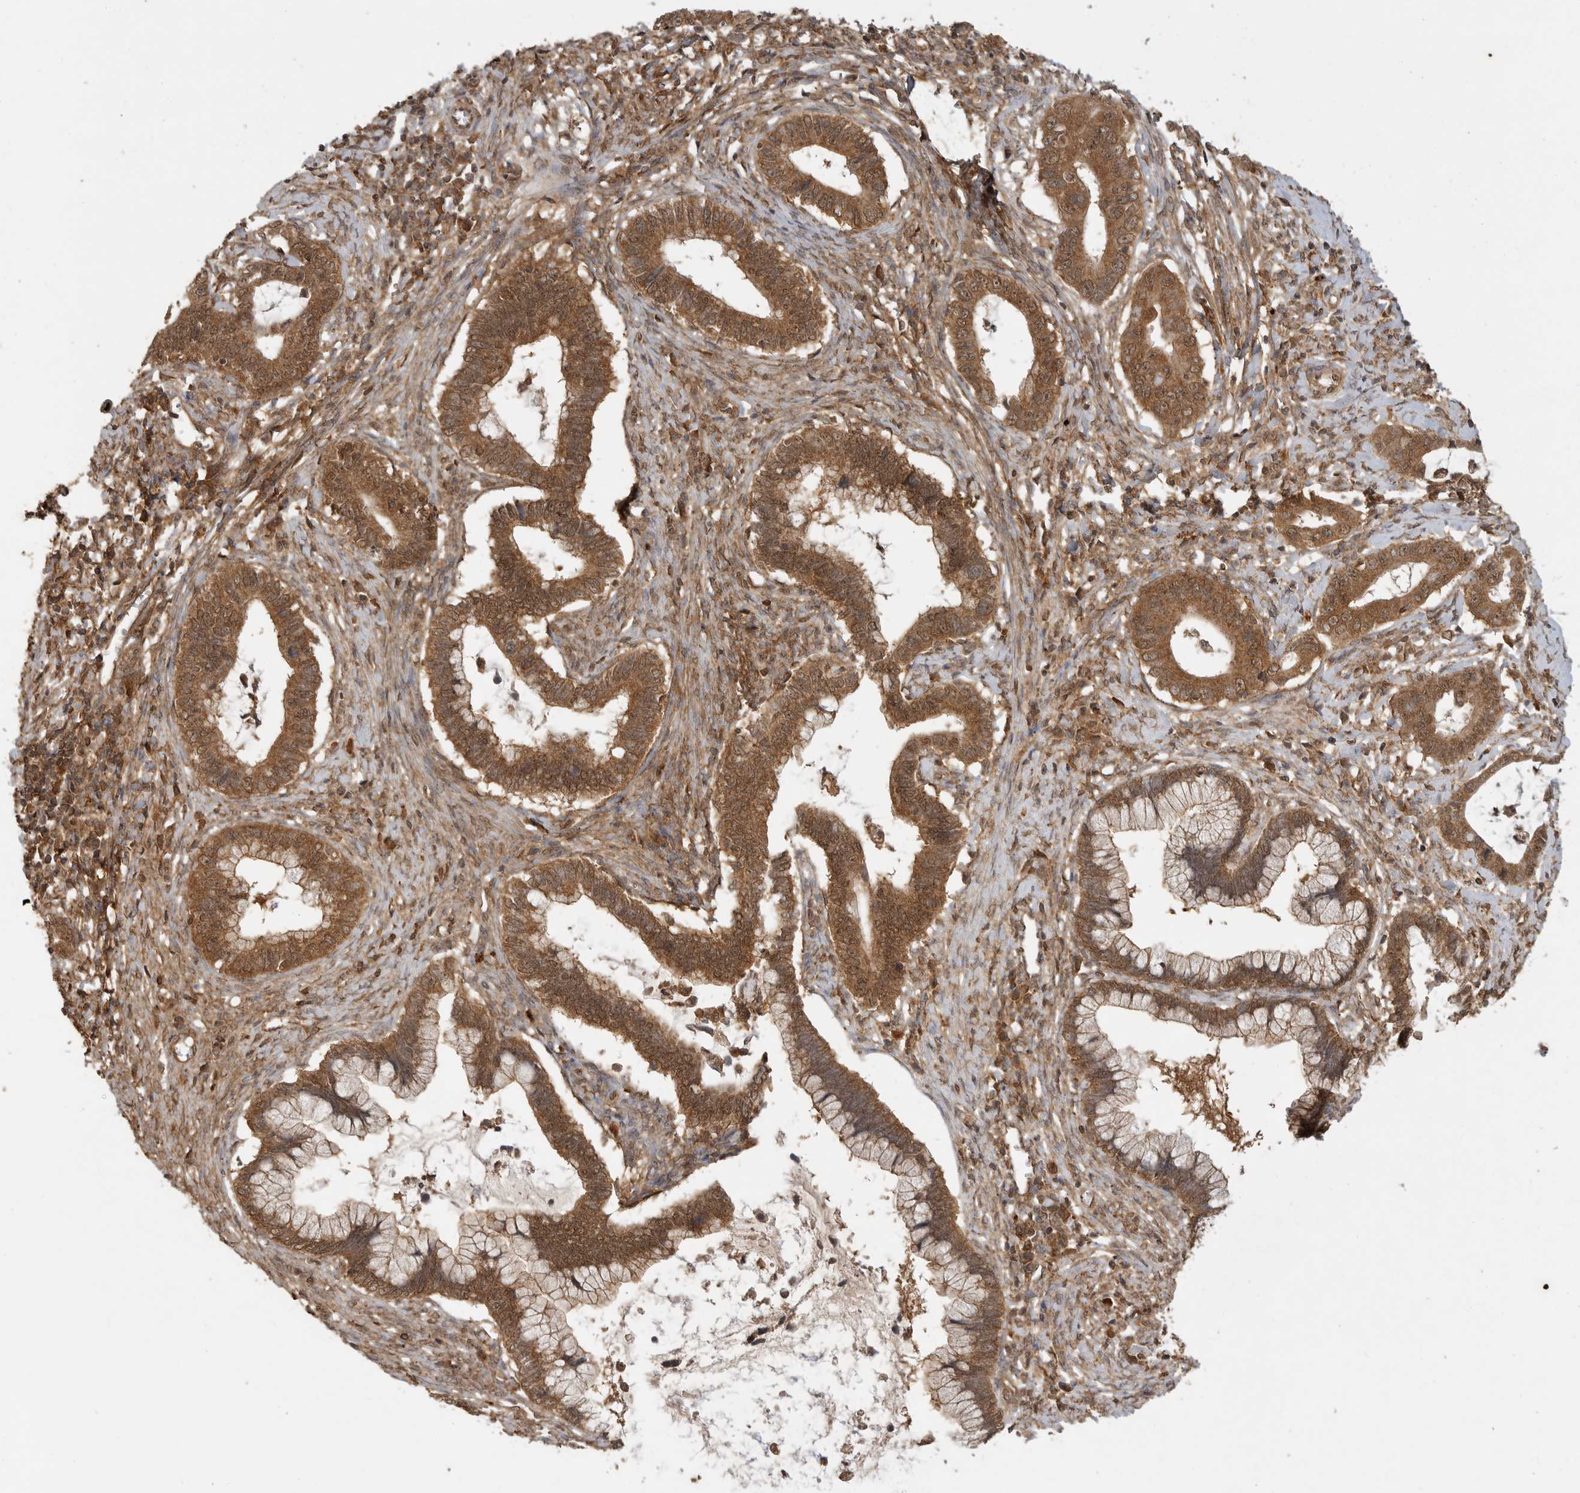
{"staining": {"intensity": "moderate", "quantity": ">75%", "location": "cytoplasmic/membranous,nuclear"}, "tissue": "cervical cancer", "cell_type": "Tumor cells", "image_type": "cancer", "snomed": [{"axis": "morphology", "description": "Adenocarcinoma, NOS"}, {"axis": "topography", "description": "Cervix"}], "caption": "Protein analysis of cervical cancer tissue demonstrates moderate cytoplasmic/membranous and nuclear expression in about >75% of tumor cells.", "gene": "ICOSLG", "patient": {"sex": "female", "age": 44}}